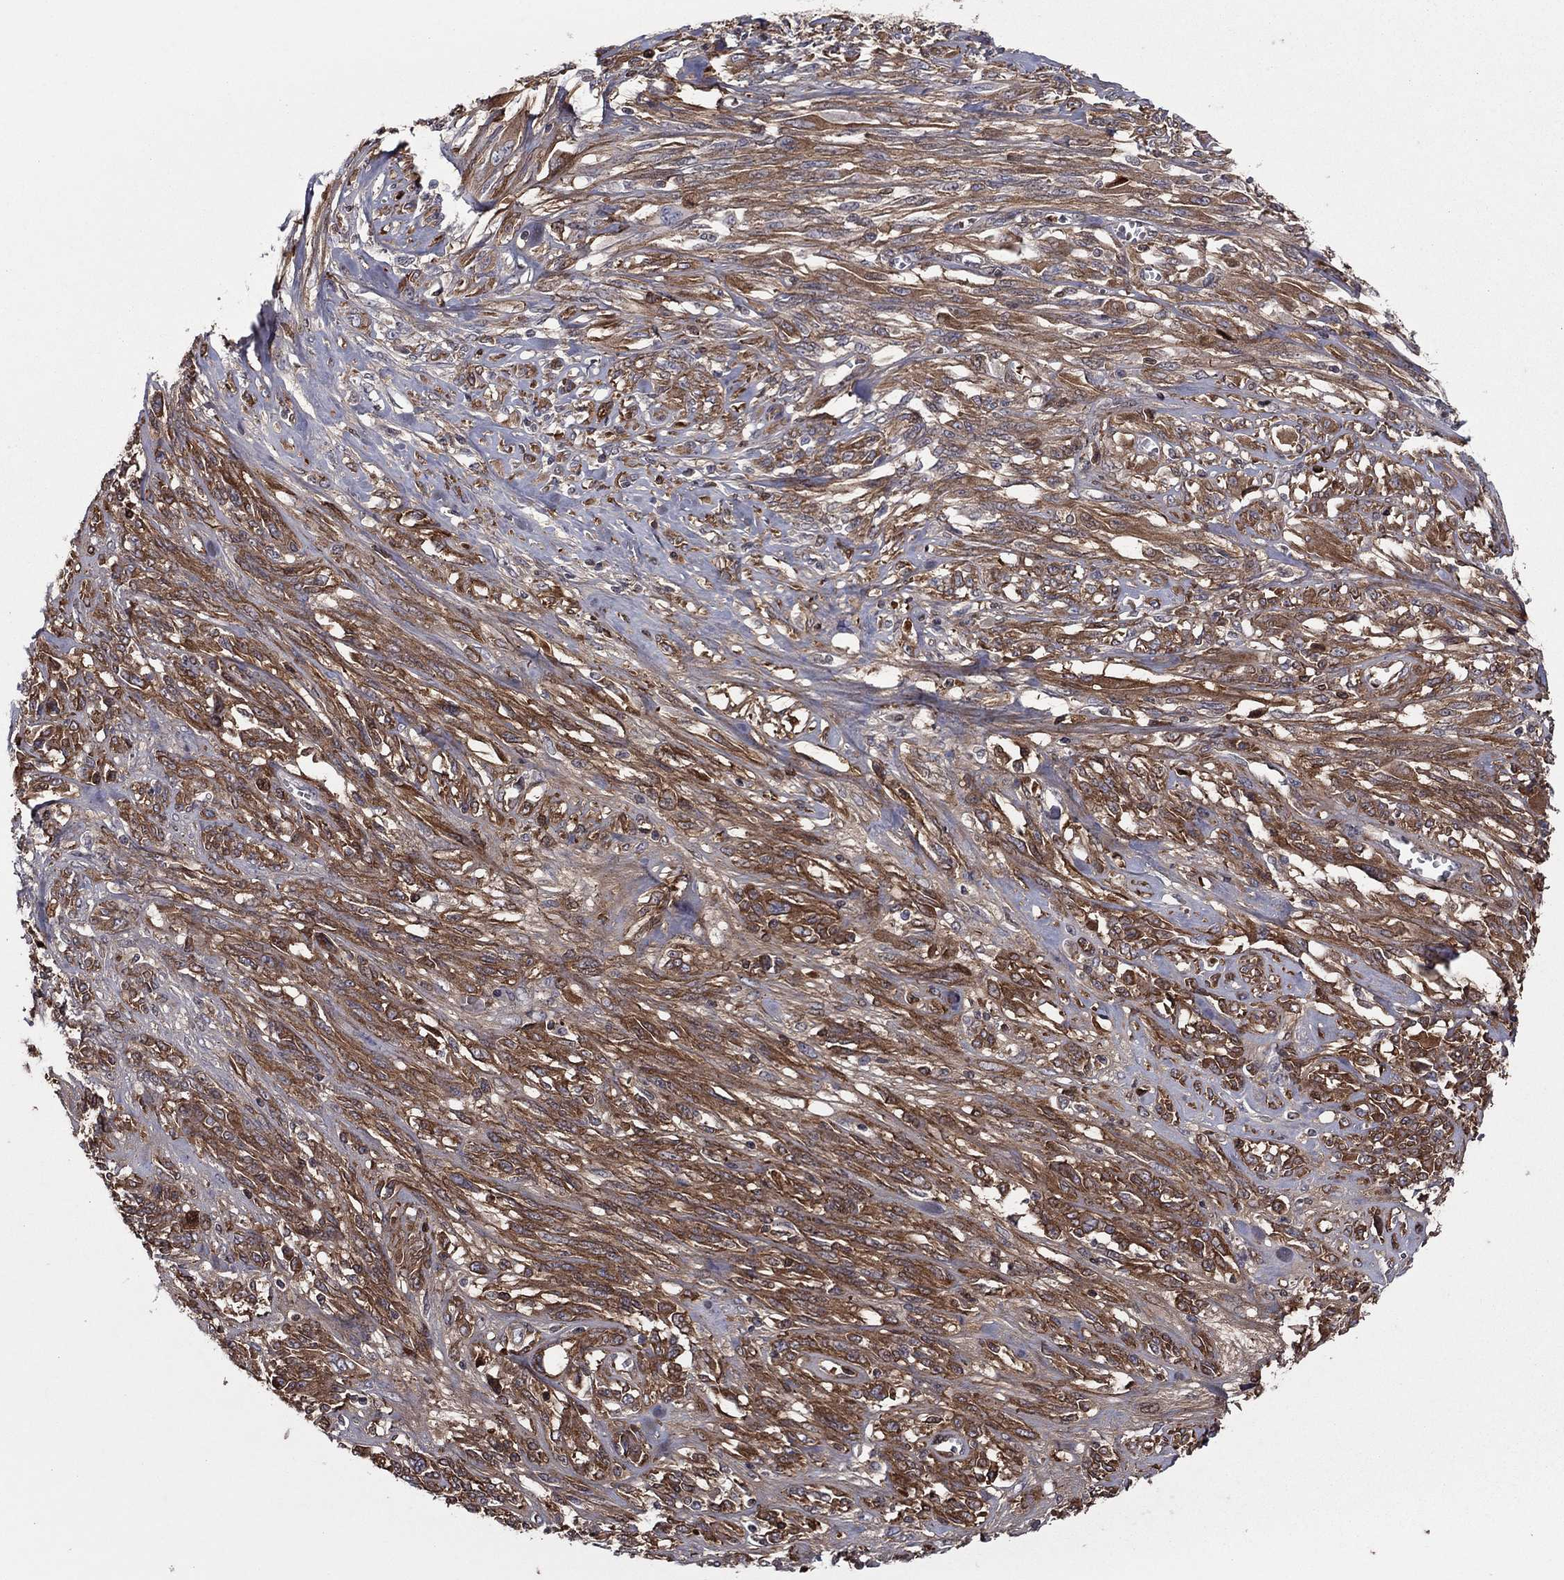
{"staining": {"intensity": "moderate", "quantity": ">75%", "location": "cytoplasmic/membranous"}, "tissue": "melanoma", "cell_type": "Tumor cells", "image_type": "cancer", "snomed": [{"axis": "morphology", "description": "Malignant melanoma, NOS"}, {"axis": "topography", "description": "Skin"}], "caption": "Moderate cytoplasmic/membranous expression for a protein is identified in about >75% of tumor cells of melanoma using immunohistochemistry (IHC).", "gene": "HPX", "patient": {"sex": "female", "age": 91}}